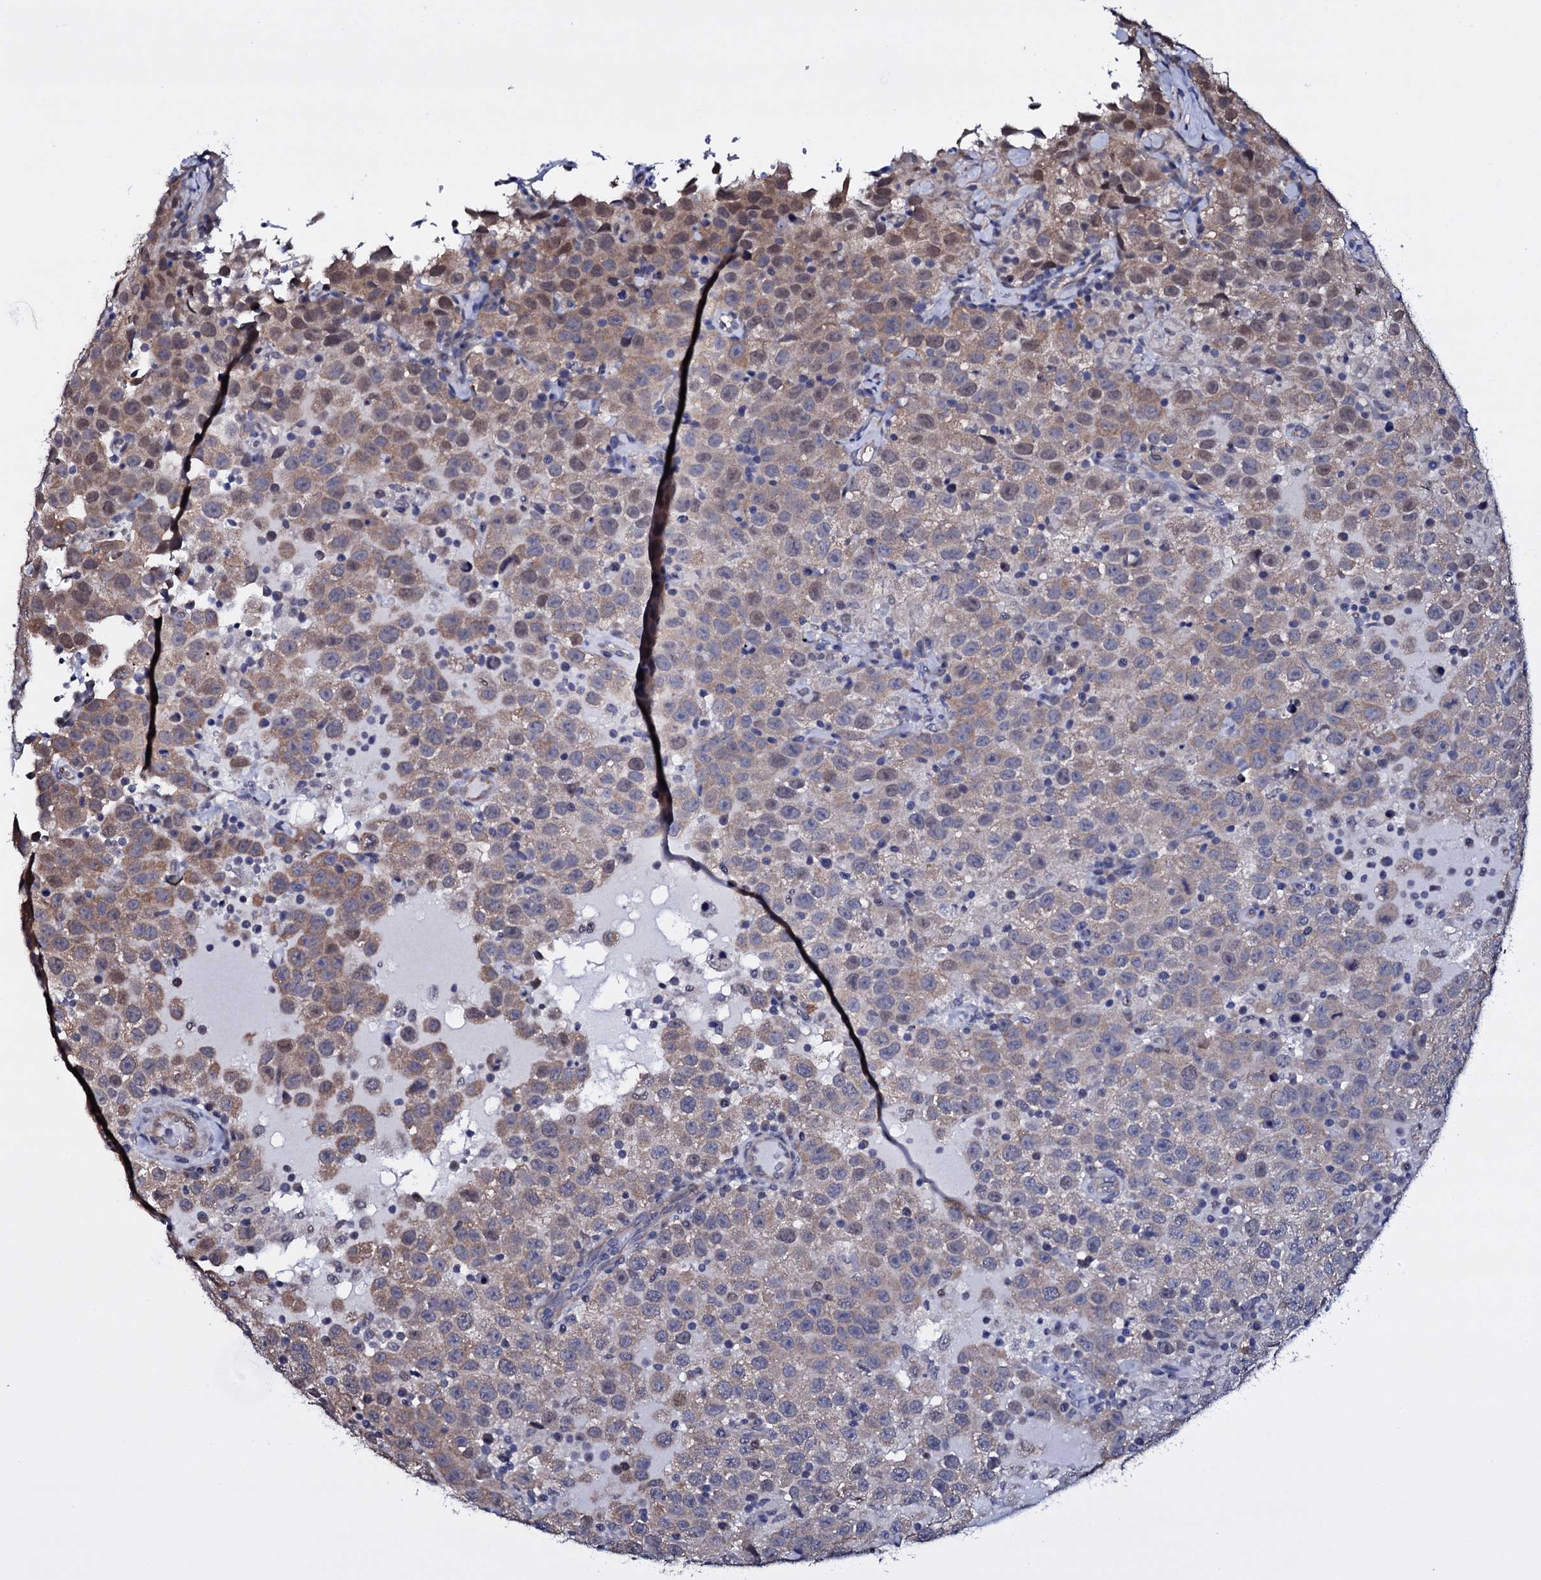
{"staining": {"intensity": "weak", "quantity": ">75%", "location": "cytoplasmic/membranous"}, "tissue": "testis cancer", "cell_type": "Tumor cells", "image_type": "cancer", "snomed": [{"axis": "morphology", "description": "Seminoma, NOS"}, {"axis": "topography", "description": "Testis"}], "caption": "A brown stain highlights weak cytoplasmic/membranous positivity of a protein in human testis cancer tumor cells.", "gene": "GAREM1", "patient": {"sex": "male", "age": 41}}